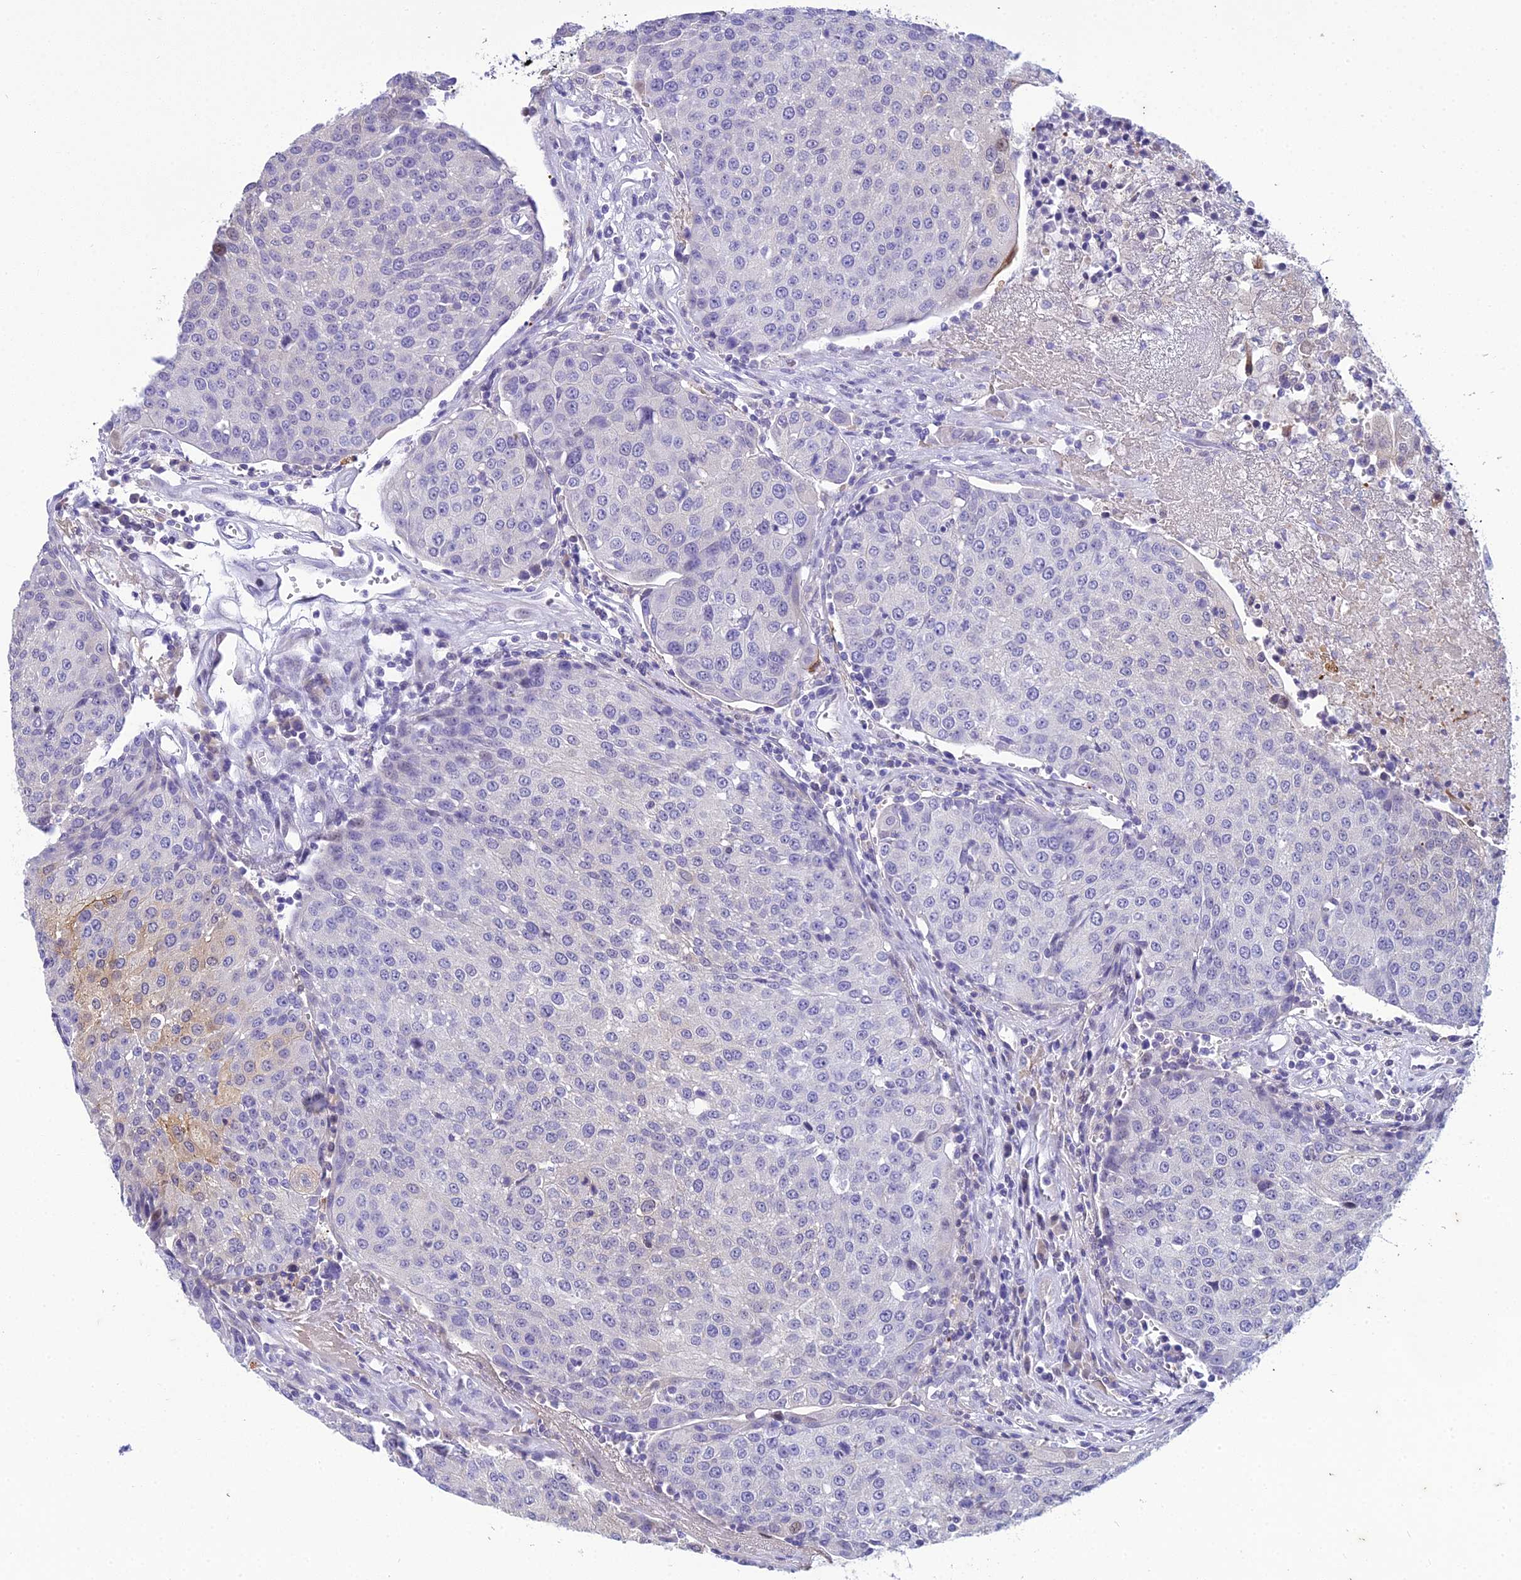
{"staining": {"intensity": "negative", "quantity": "none", "location": "none"}, "tissue": "urothelial cancer", "cell_type": "Tumor cells", "image_type": "cancer", "snomed": [{"axis": "morphology", "description": "Urothelial carcinoma, High grade"}, {"axis": "topography", "description": "Urinary bladder"}], "caption": "An immunohistochemistry (IHC) histopathology image of urothelial cancer is shown. There is no staining in tumor cells of urothelial cancer.", "gene": "ZMIZ1", "patient": {"sex": "female", "age": 85}}